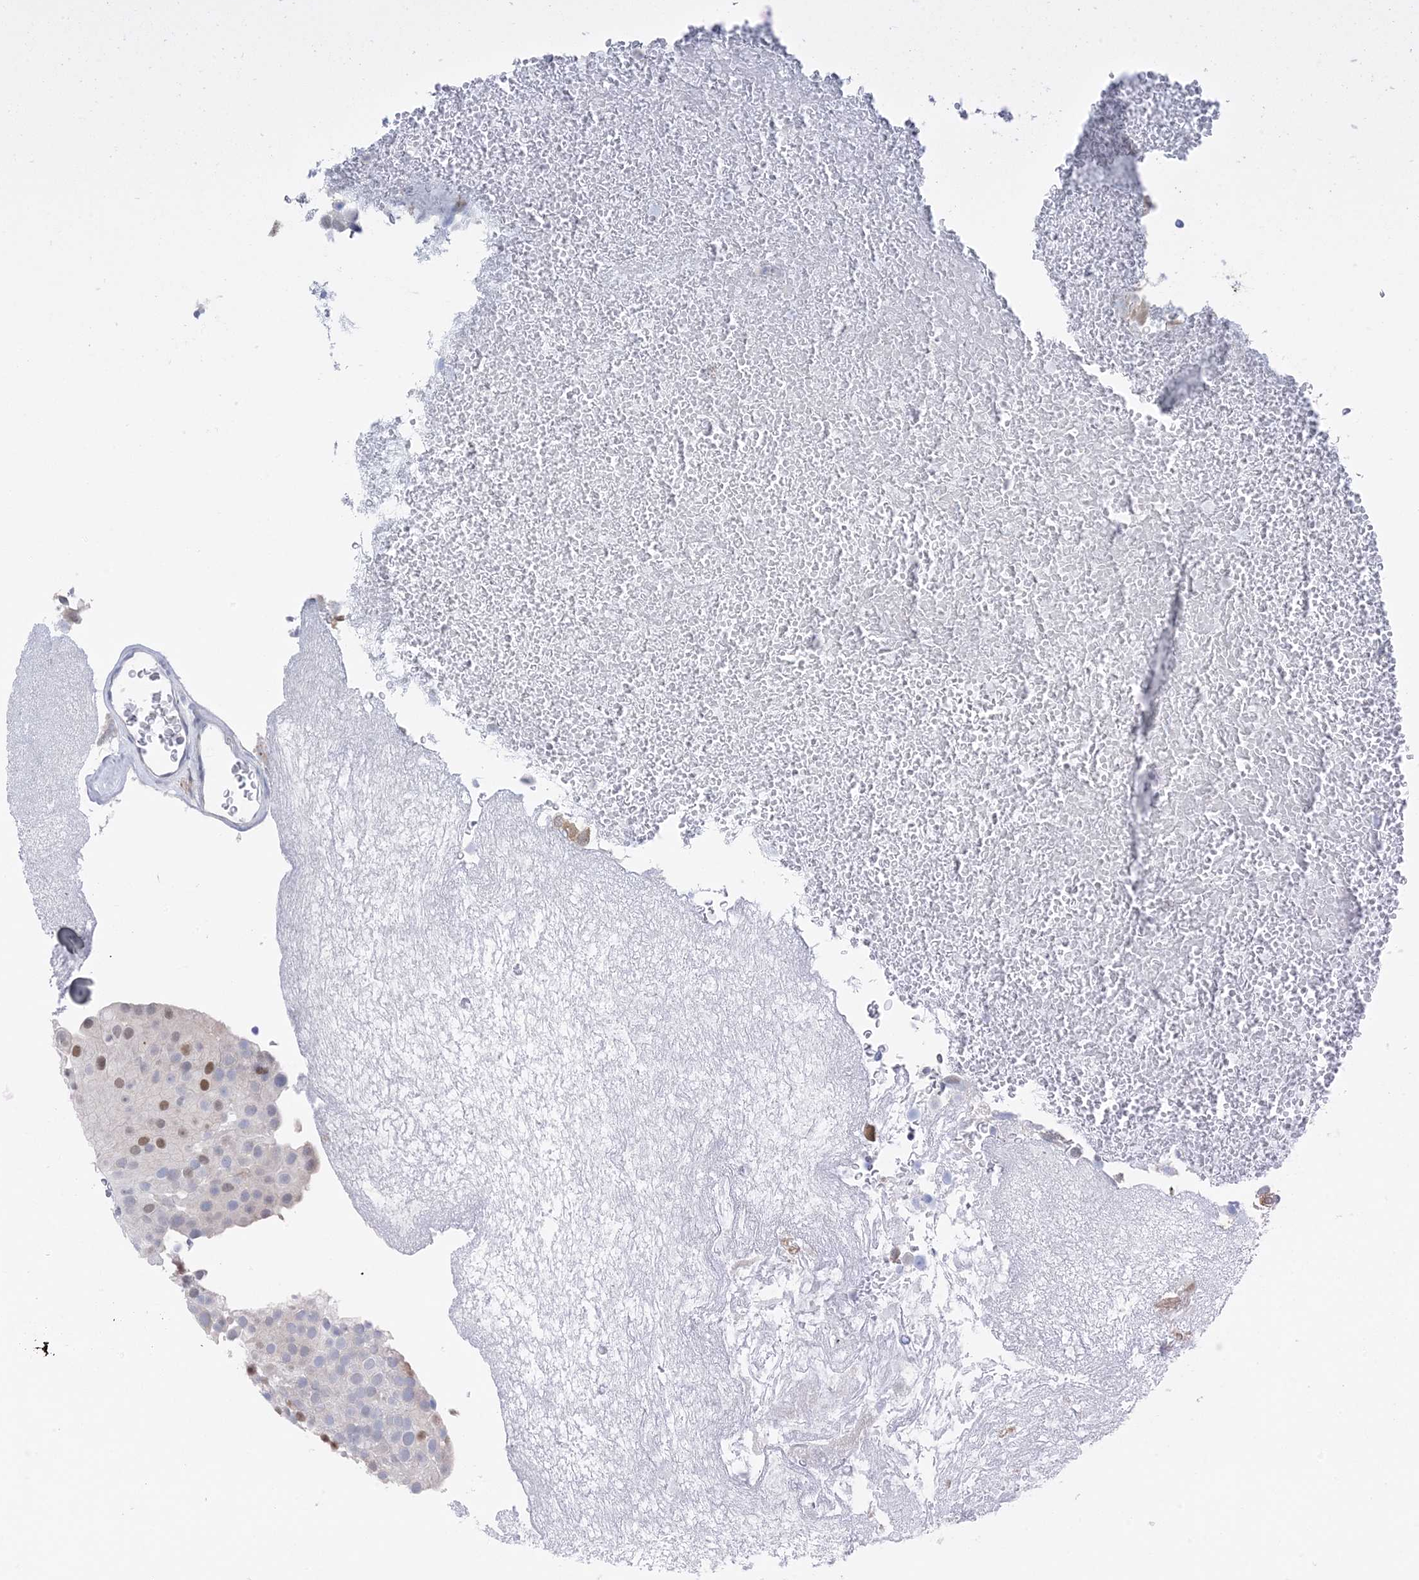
{"staining": {"intensity": "moderate", "quantity": "<25%", "location": "nuclear"}, "tissue": "urothelial cancer", "cell_type": "Tumor cells", "image_type": "cancer", "snomed": [{"axis": "morphology", "description": "Urothelial carcinoma, Low grade"}, {"axis": "topography", "description": "Urinary bladder"}], "caption": "An IHC histopathology image of tumor tissue is shown. Protein staining in brown highlights moderate nuclear positivity in low-grade urothelial carcinoma within tumor cells.", "gene": "HIKESHI", "patient": {"sex": "male", "age": 78}}